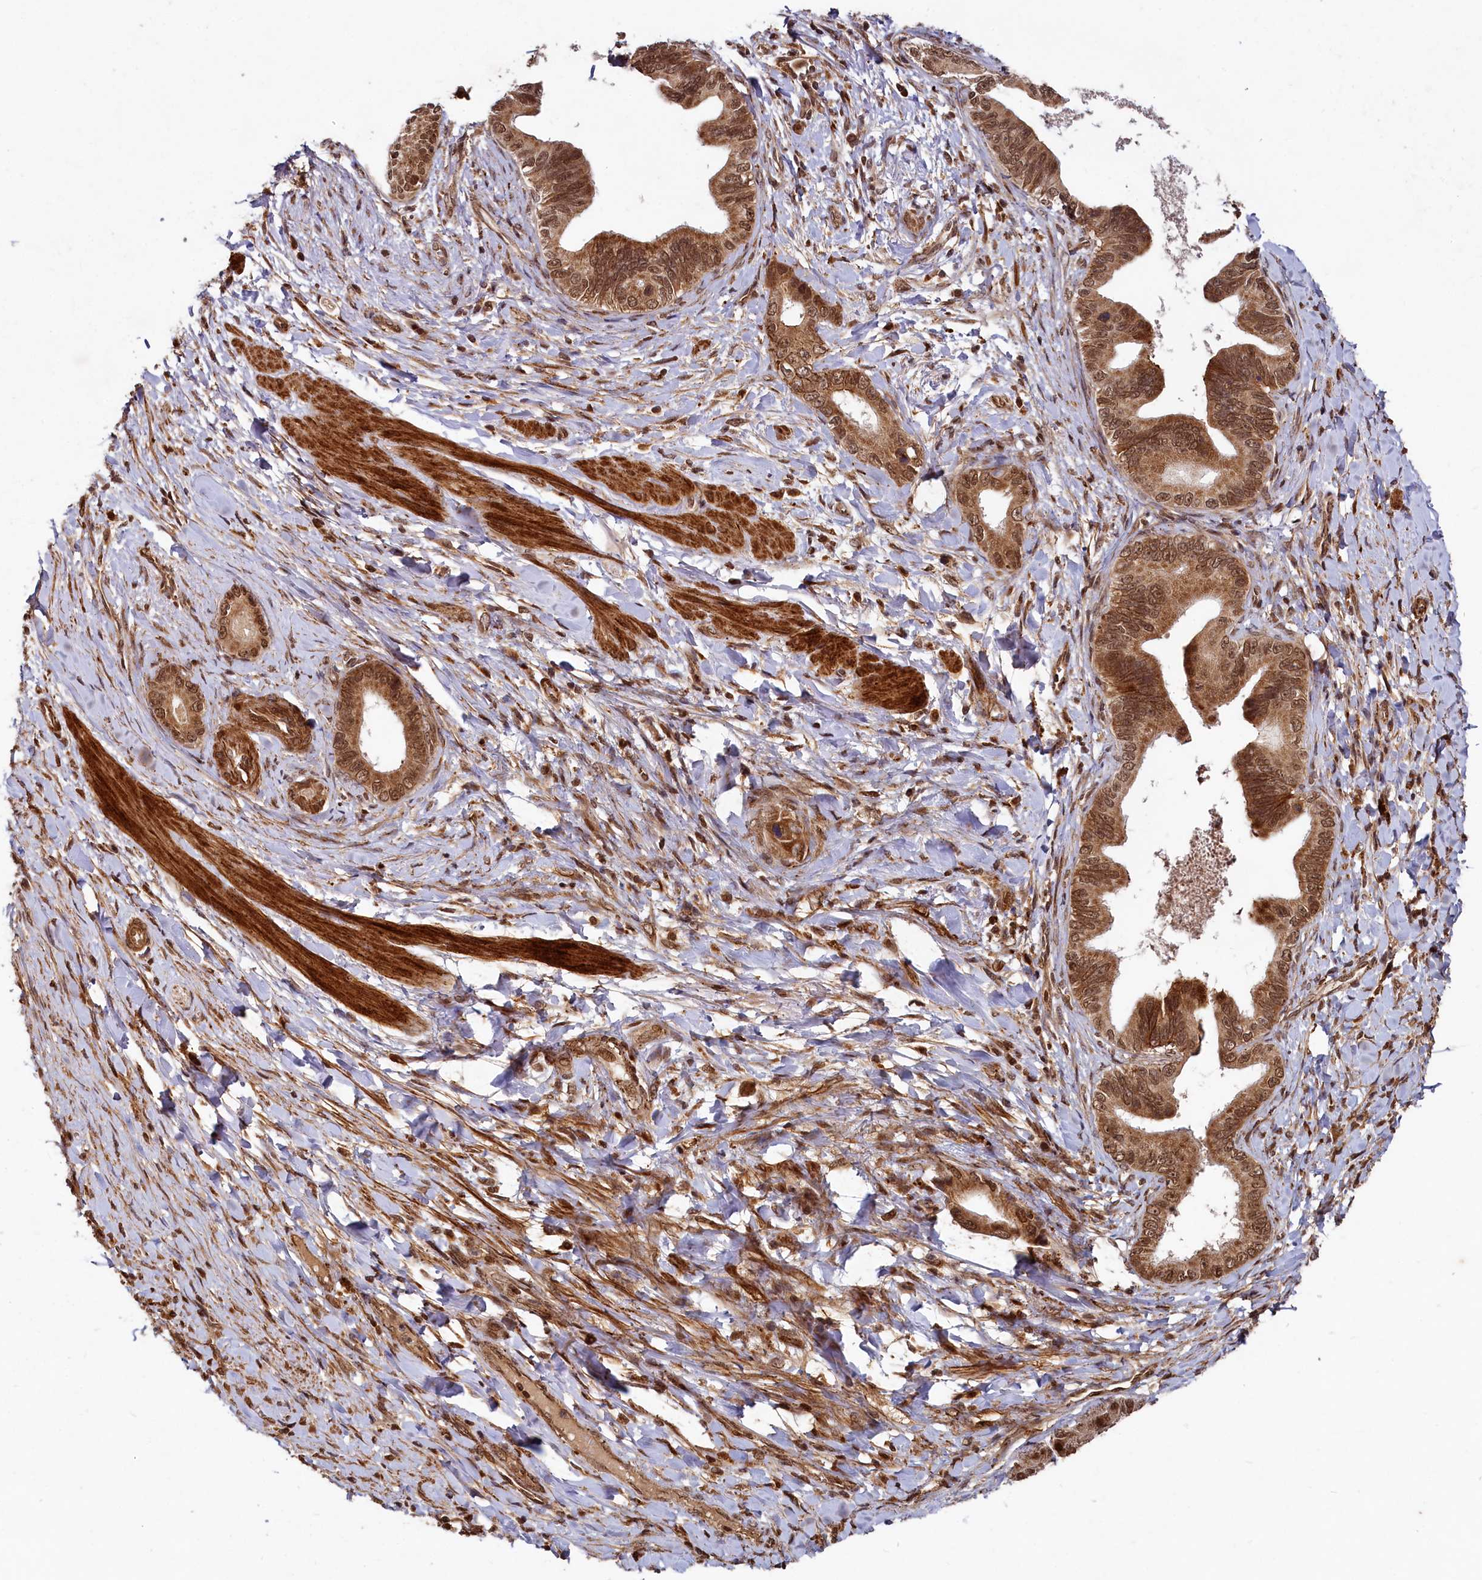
{"staining": {"intensity": "moderate", "quantity": ">75%", "location": "cytoplasmic/membranous,nuclear"}, "tissue": "pancreatic cancer", "cell_type": "Tumor cells", "image_type": "cancer", "snomed": [{"axis": "morphology", "description": "Adenocarcinoma, NOS"}, {"axis": "topography", "description": "Pancreas"}], "caption": "Pancreatic adenocarcinoma tissue shows moderate cytoplasmic/membranous and nuclear expression in approximately >75% of tumor cells Using DAB (brown) and hematoxylin (blue) stains, captured at high magnification using brightfield microscopy.", "gene": "TRIM23", "patient": {"sex": "female", "age": 55}}